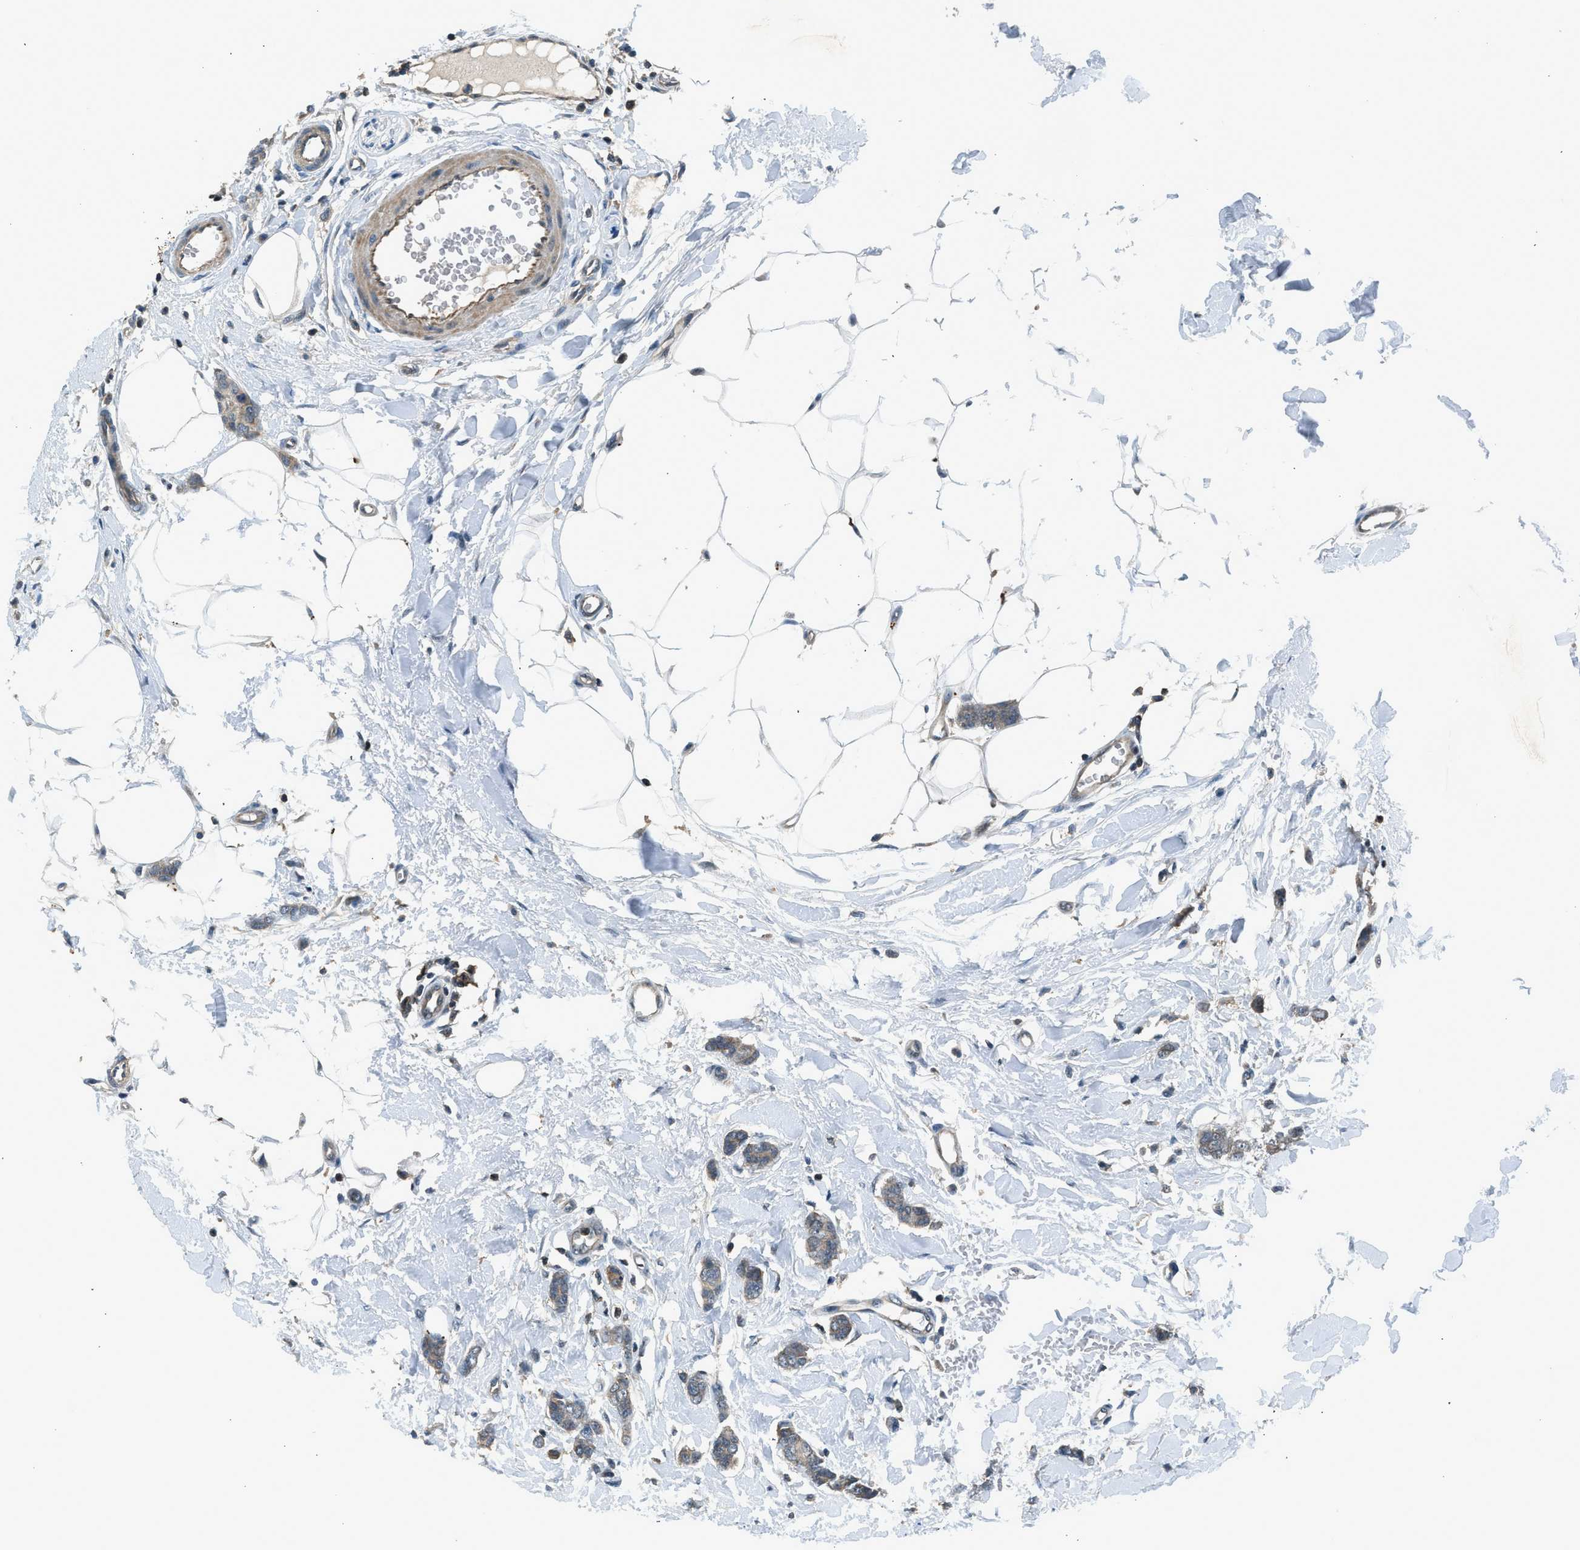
{"staining": {"intensity": "weak", "quantity": ">75%", "location": "cytoplasmic/membranous"}, "tissue": "breast cancer", "cell_type": "Tumor cells", "image_type": "cancer", "snomed": [{"axis": "morphology", "description": "Lobular carcinoma"}, {"axis": "topography", "description": "Skin"}, {"axis": "topography", "description": "Breast"}], "caption": "Protein expression analysis of human breast cancer reveals weak cytoplasmic/membranous expression in approximately >75% of tumor cells.", "gene": "LMLN", "patient": {"sex": "female", "age": 46}}